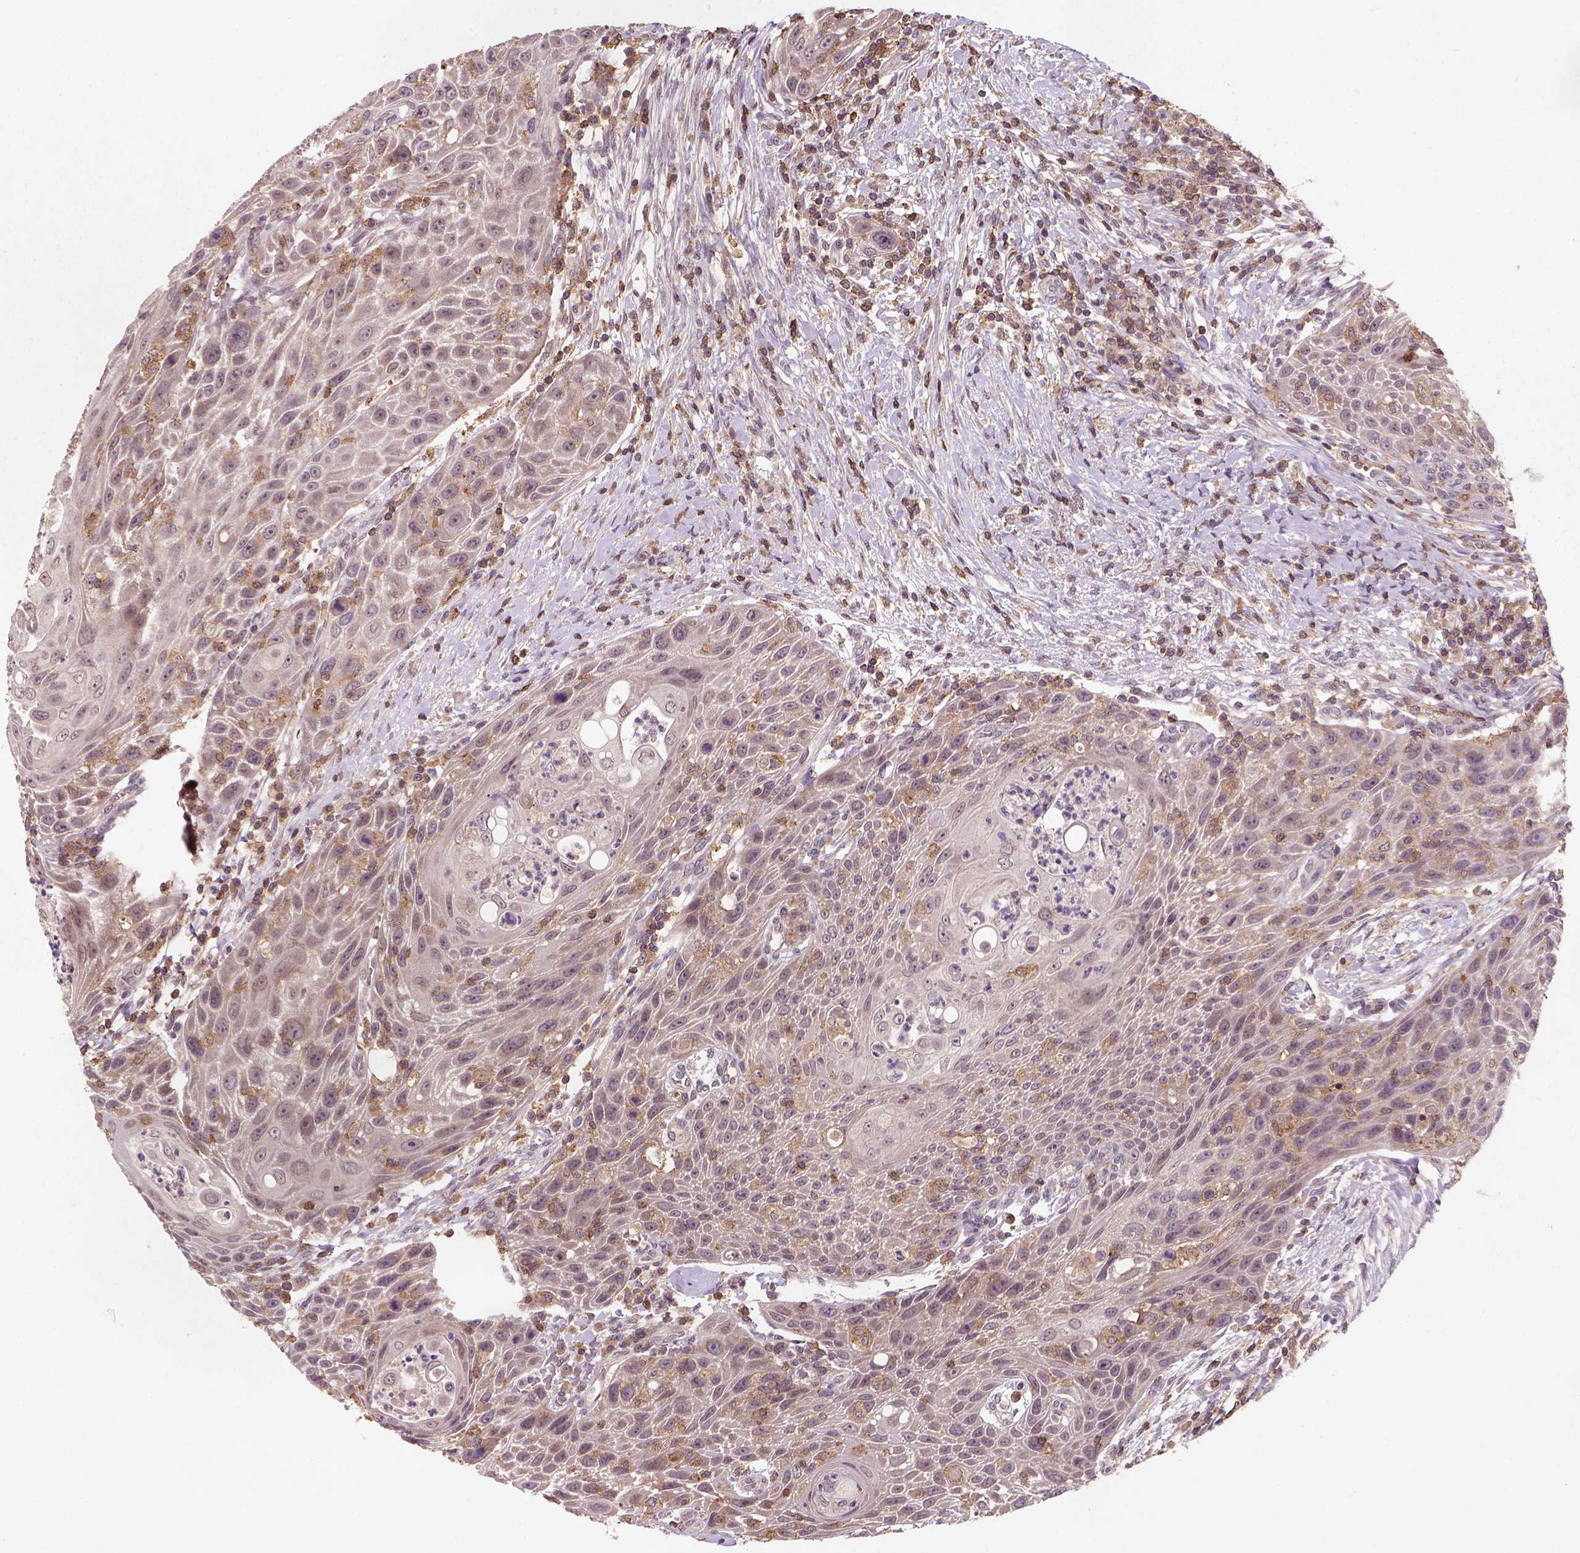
{"staining": {"intensity": "moderate", "quantity": "25%-75%", "location": "cytoplasmic/membranous"}, "tissue": "head and neck cancer", "cell_type": "Tumor cells", "image_type": "cancer", "snomed": [{"axis": "morphology", "description": "Squamous cell carcinoma, NOS"}, {"axis": "topography", "description": "Head-Neck"}], "caption": "A brown stain labels moderate cytoplasmic/membranous positivity of a protein in human squamous cell carcinoma (head and neck) tumor cells.", "gene": "CAMKK1", "patient": {"sex": "male", "age": 69}}